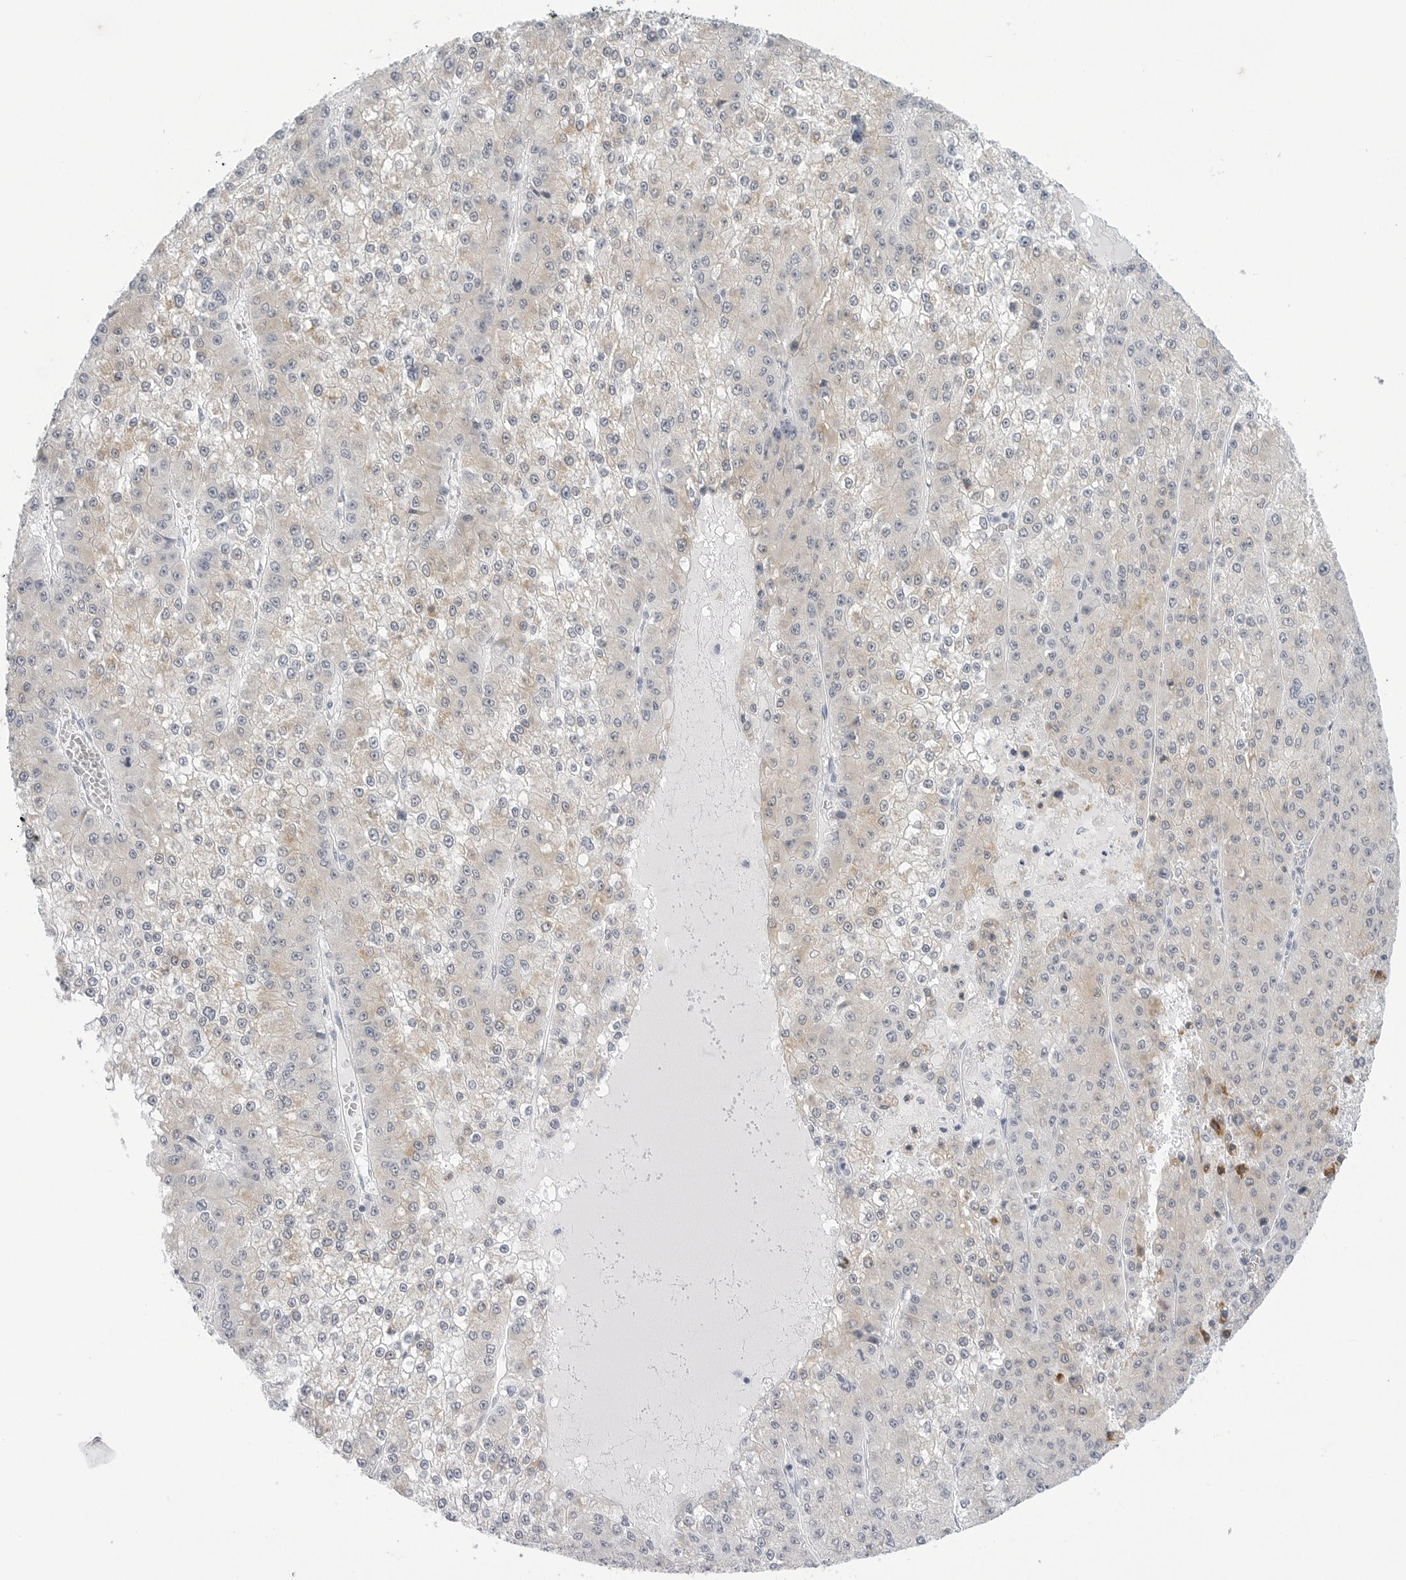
{"staining": {"intensity": "weak", "quantity": "25%-75%", "location": "cytoplasmic/membranous"}, "tissue": "liver cancer", "cell_type": "Tumor cells", "image_type": "cancer", "snomed": [{"axis": "morphology", "description": "Carcinoma, Hepatocellular, NOS"}, {"axis": "topography", "description": "Liver"}], "caption": "Hepatocellular carcinoma (liver) tissue demonstrates weak cytoplasmic/membranous expression in approximately 25%-75% of tumor cells The protein of interest is shown in brown color, while the nuclei are stained blue.", "gene": "HSPB7", "patient": {"sex": "female", "age": 73}}